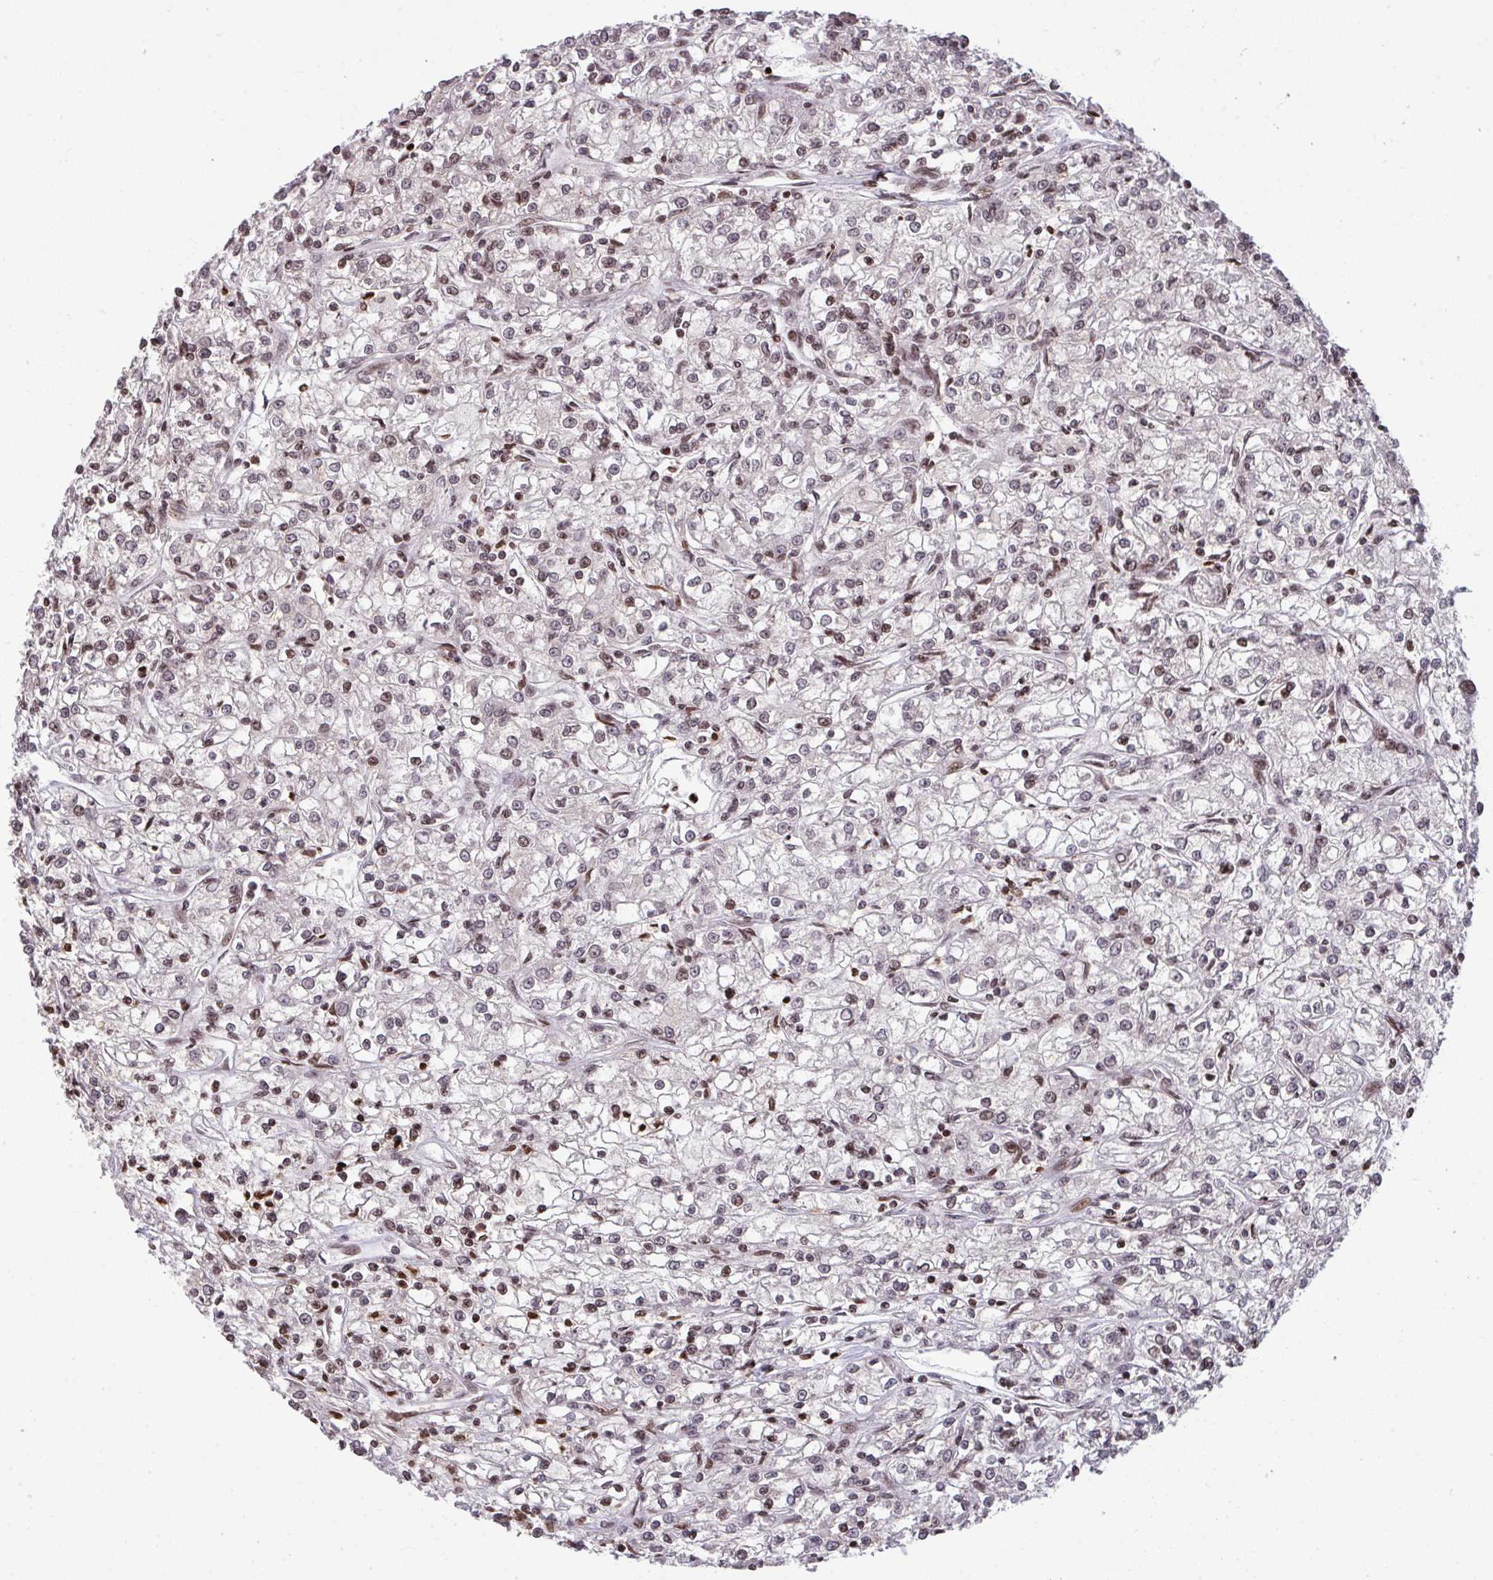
{"staining": {"intensity": "moderate", "quantity": "<25%", "location": "nuclear"}, "tissue": "renal cancer", "cell_type": "Tumor cells", "image_type": "cancer", "snomed": [{"axis": "morphology", "description": "Adenocarcinoma, NOS"}, {"axis": "topography", "description": "Kidney"}], "caption": "Human adenocarcinoma (renal) stained with a protein marker reveals moderate staining in tumor cells.", "gene": "NIP7", "patient": {"sex": "female", "age": 59}}